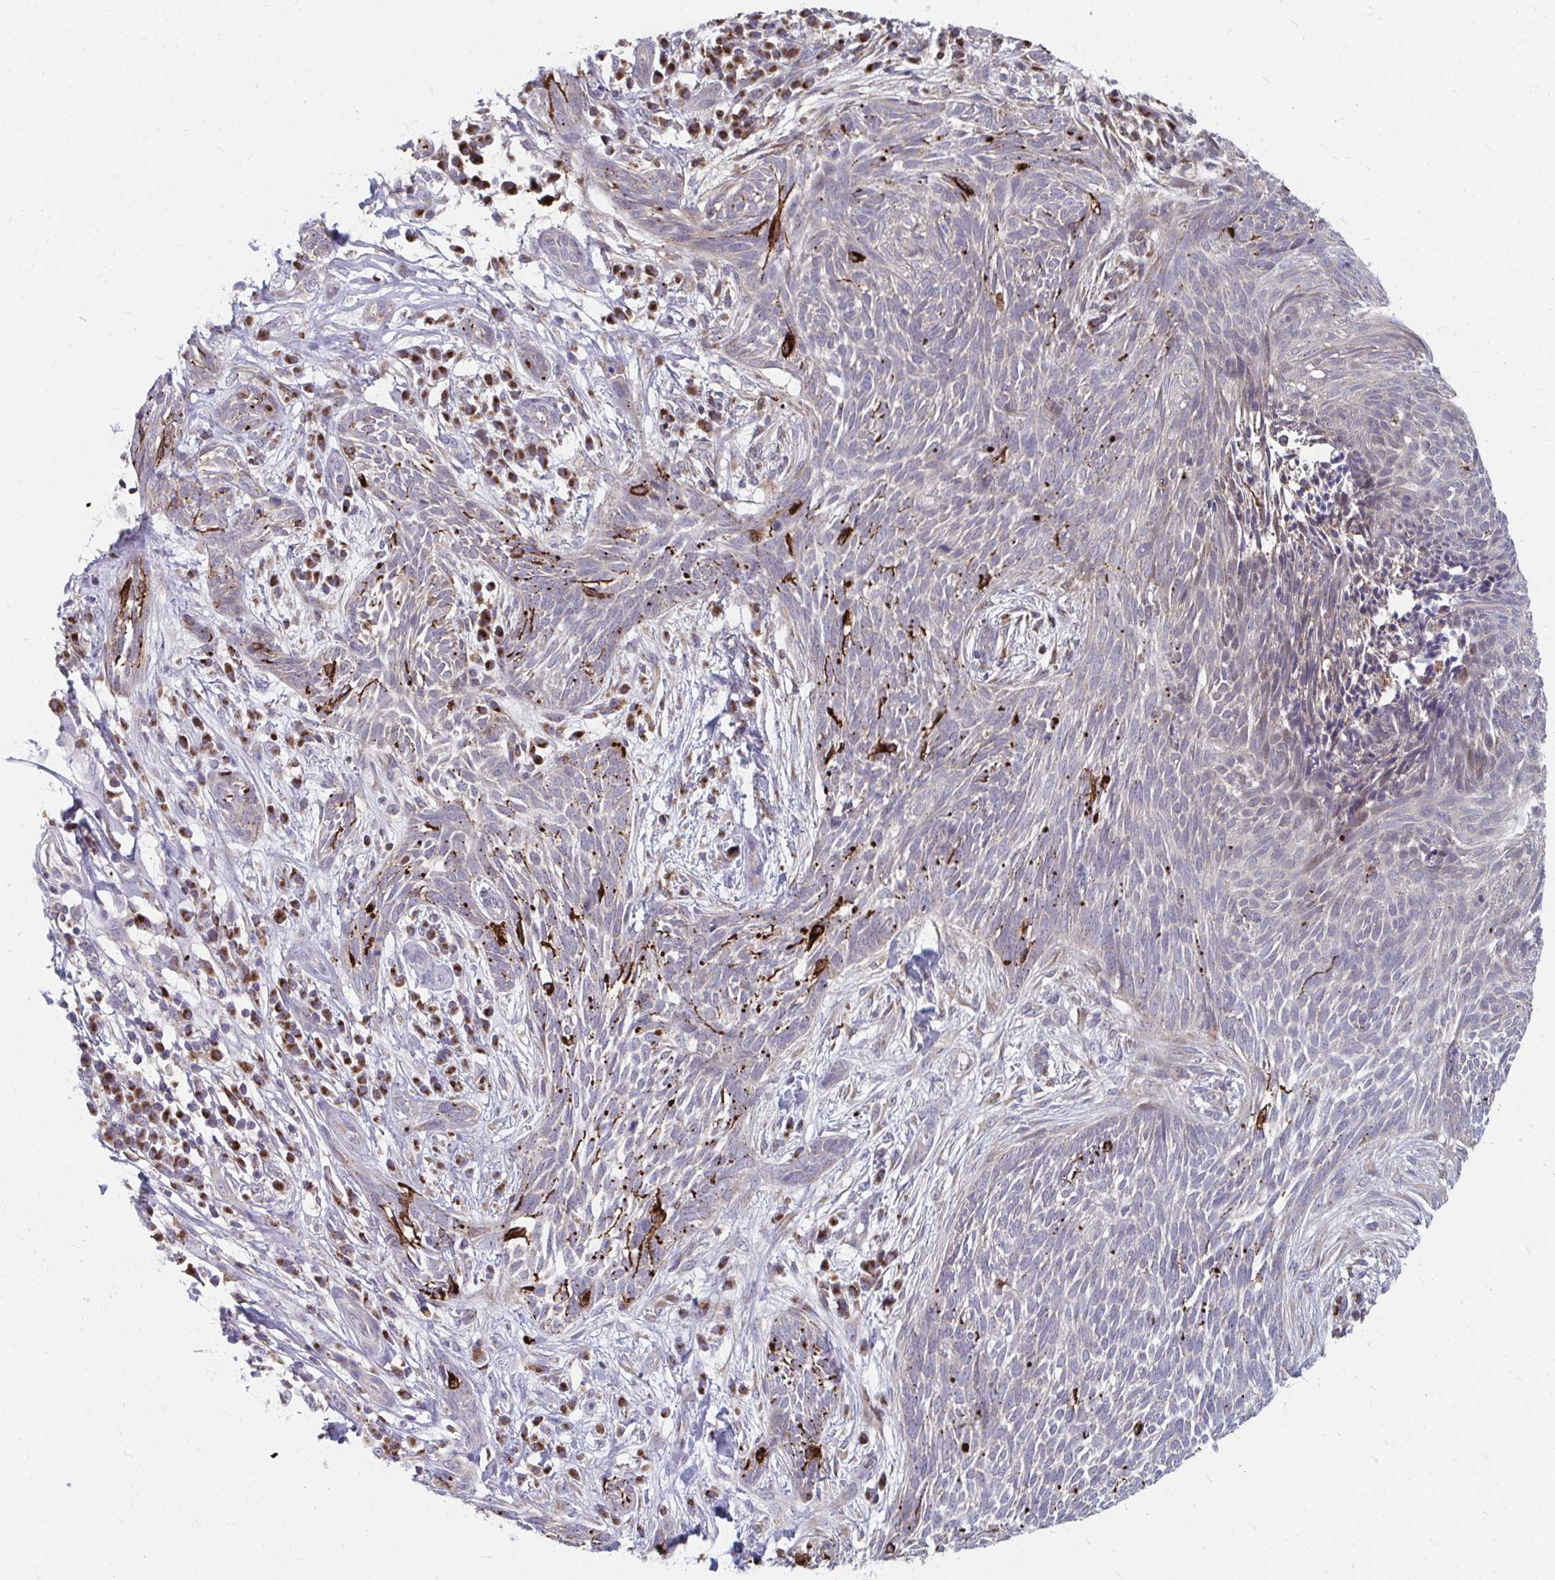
{"staining": {"intensity": "weak", "quantity": "<25%", "location": "cytoplasmic/membranous"}, "tissue": "skin cancer", "cell_type": "Tumor cells", "image_type": "cancer", "snomed": [{"axis": "morphology", "description": "Basal cell carcinoma"}, {"axis": "topography", "description": "Skin"}, {"axis": "topography", "description": "Skin, foot"}], "caption": "Human skin cancer (basal cell carcinoma) stained for a protein using immunohistochemistry displays no positivity in tumor cells.", "gene": "PABIR3", "patient": {"sex": "female", "age": 86}}